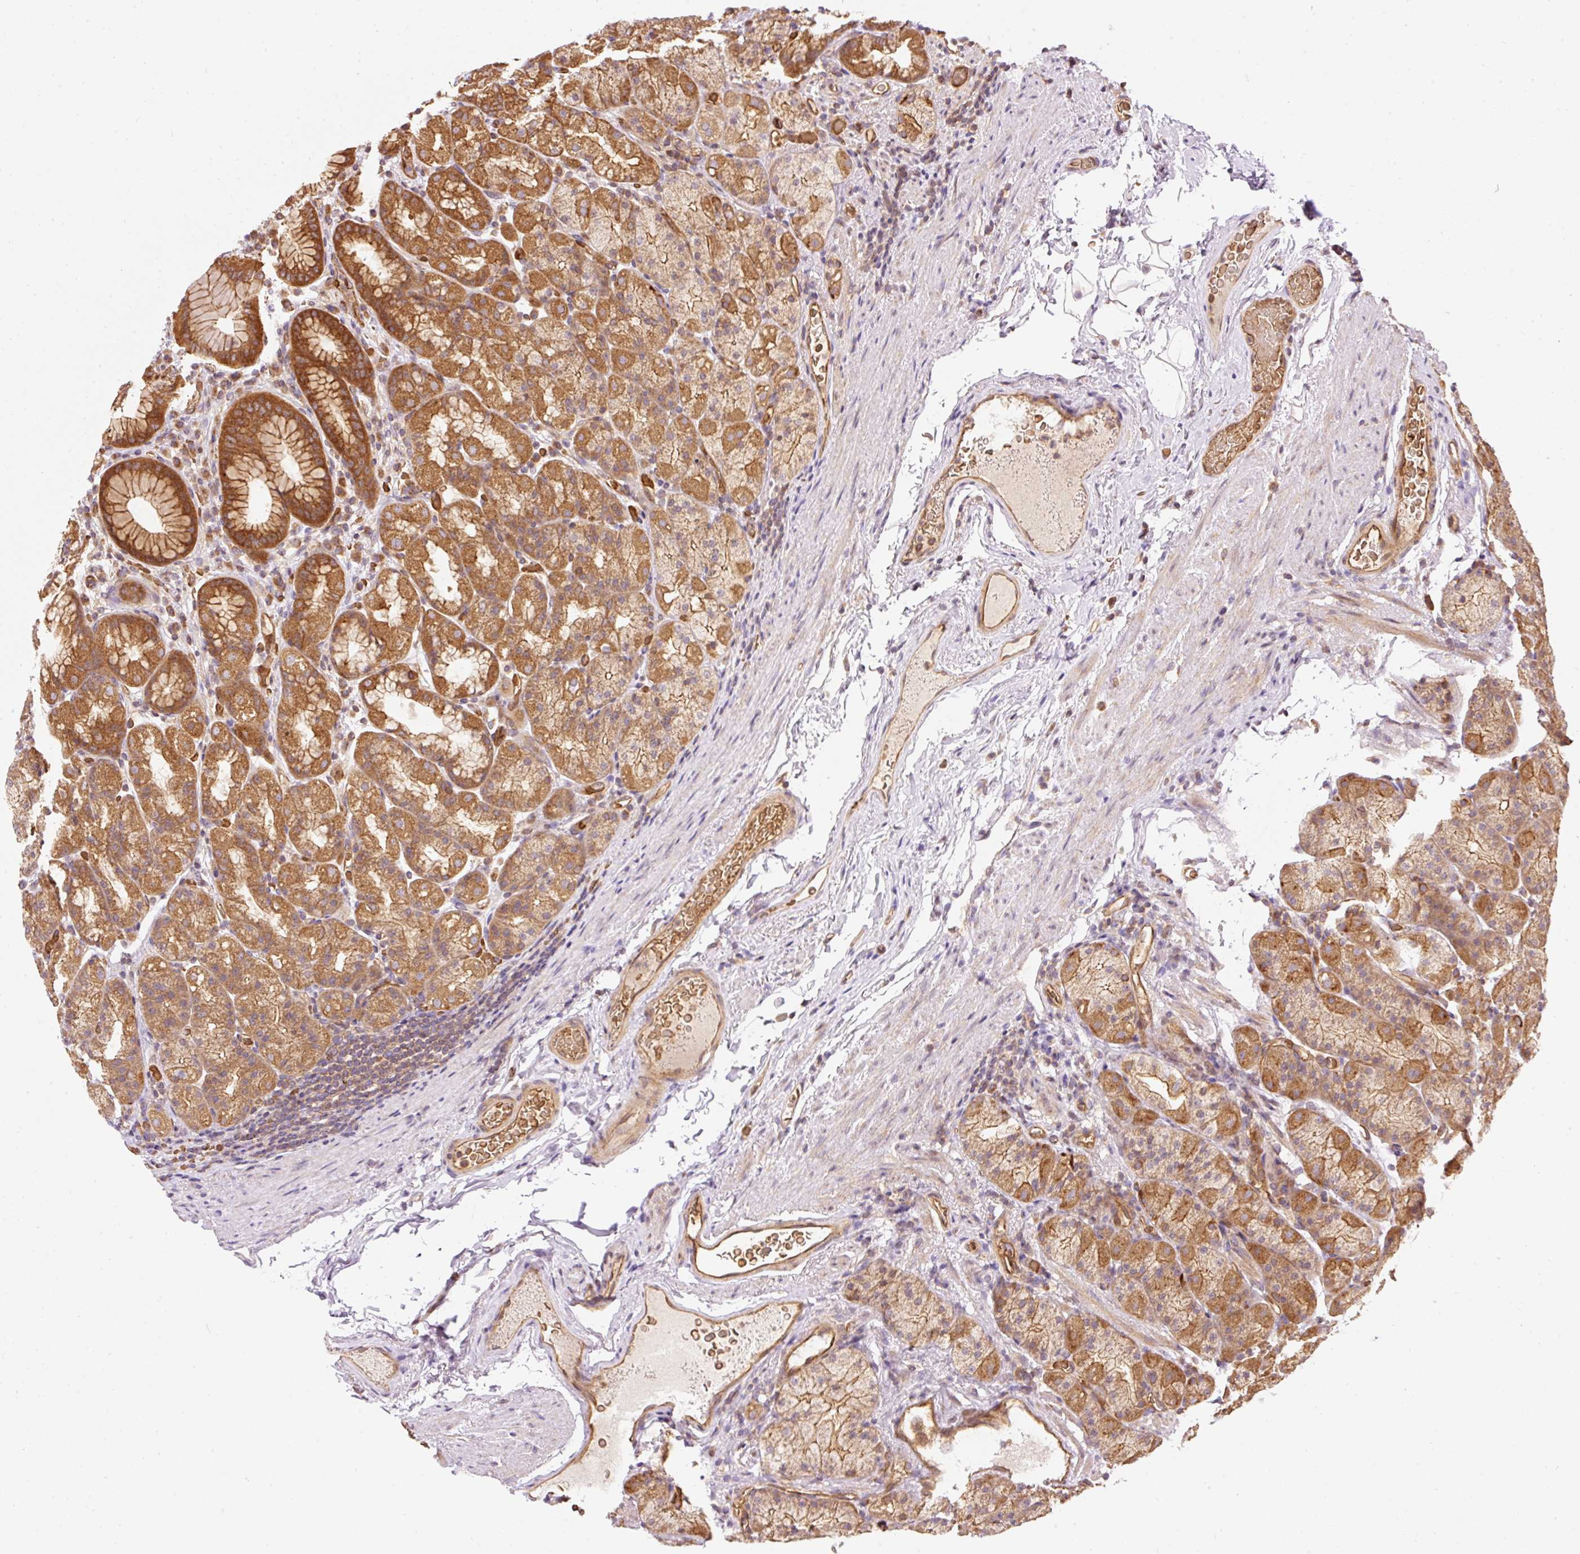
{"staining": {"intensity": "strong", "quantity": ">75%", "location": "cytoplasmic/membranous"}, "tissue": "stomach", "cell_type": "Glandular cells", "image_type": "normal", "snomed": [{"axis": "morphology", "description": "Normal tissue, NOS"}, {"axis": "topography", "description": "Stomach, upper"}, {"axis": "topography", "description": "Stomach"}], "caption": "Immunohistochemical staining of normal stomach reveals strong cytoplasmic/membranous protein positivity in about >75% of glandular cells. (DAB (3,3'-diaminobenzidine) = brown stain, brightfield microscopy at high magnification).", "gene": "ADCY4", "patient": {"sex": "male", "age": 68}}